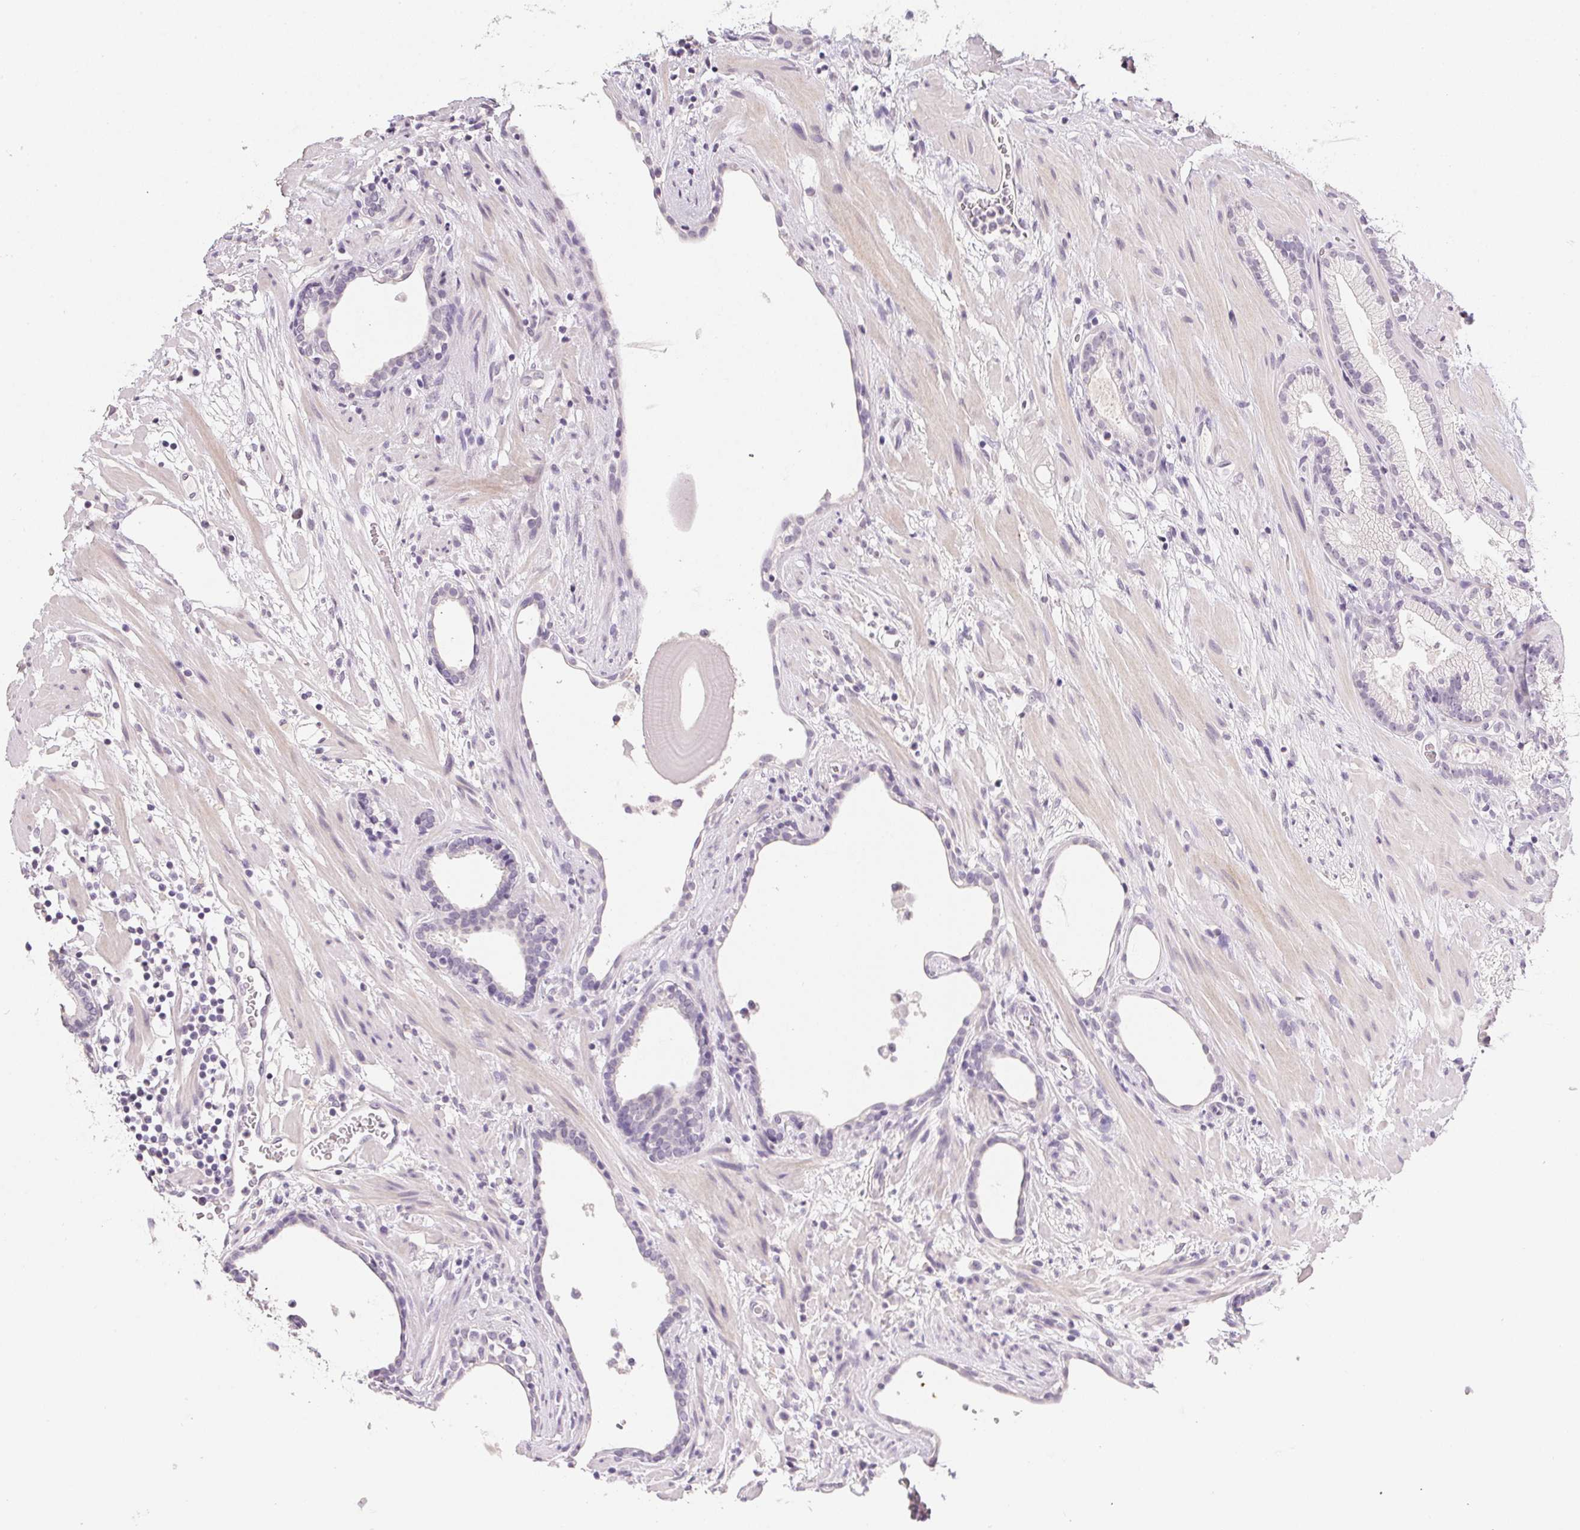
{"staining": {"intensity": "negative", "quantity": "none", "location": "none"}, "tissue": "prostate cancer", "cell_type": "Tumor cells", "image_type": "cancer", "snomed": [{"axis": "morphology", "description": "Adenocarcinoma, Low grade"}, {"axis": "topography", "description": "Prostate"}], "caption": "High magnification brightfield microscopy of prostate cancer (low-grade adenocarcinoma) stained with DAB (brown) and counterstained with hematoxylin (blue): tumor cells show no significant positivity. The staining is performed using DAB (3,3'-diaminobenzidine) brown chromogen with nuclei counter-stained in using hematoxylin.", "gene": "PPY", "patient": {"sex": "male", "age": 57}}